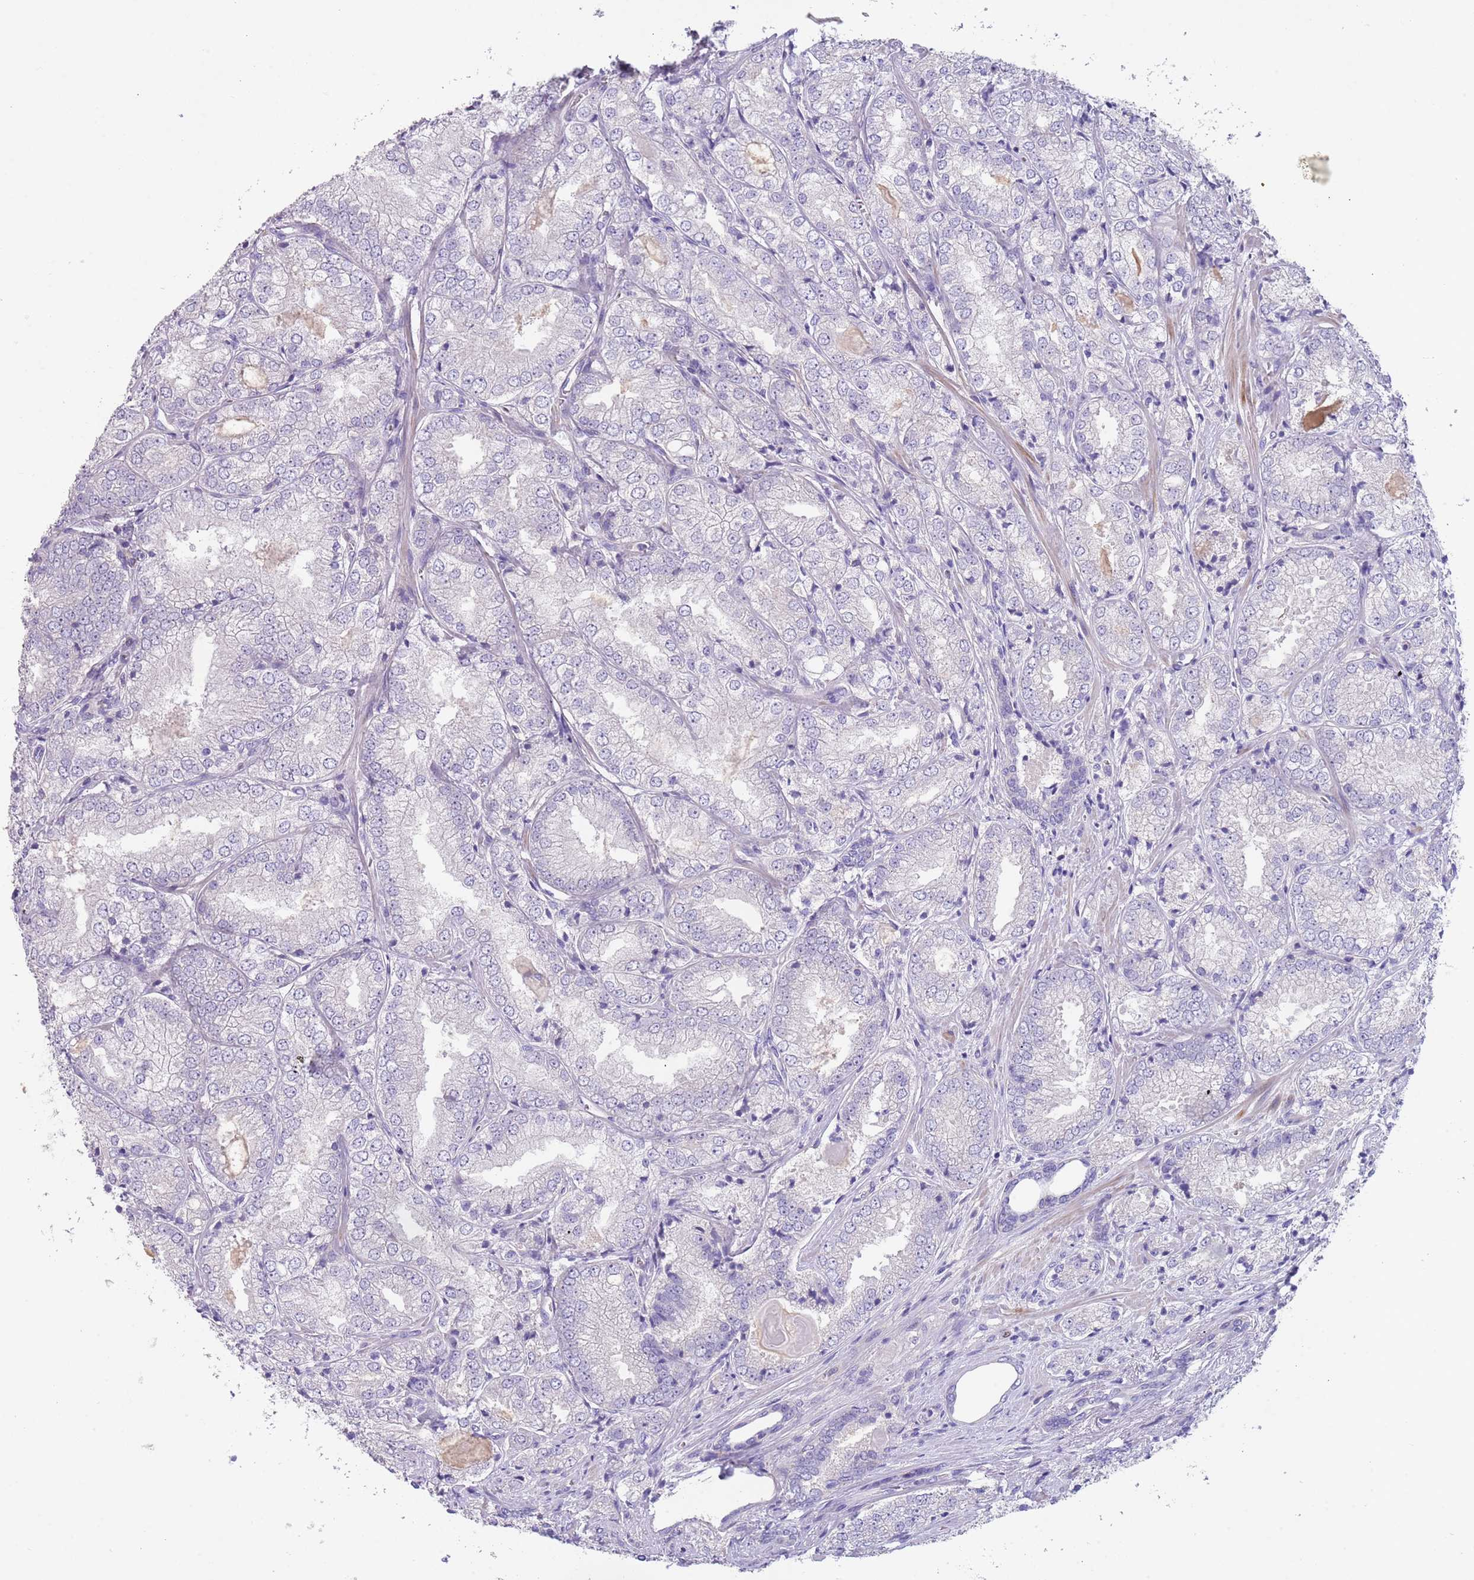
{"staining": {"intensity": "negative", "quantity": "none", "location": "none"}, "tissue": "prostate cancer", "cell_type": "Tumor cells", "image_type": "cancer", "snomed": [{"axis": "morphology", "description": "Adenocarcinoma, High grade"}, {"axis": "topography", "description": "Prostate"}], "caption": "IHC of prostate cancer displays no positivity in tumor cells.", "gene": "ZNF14", "patient": {"sex": "male", "age": 63}}